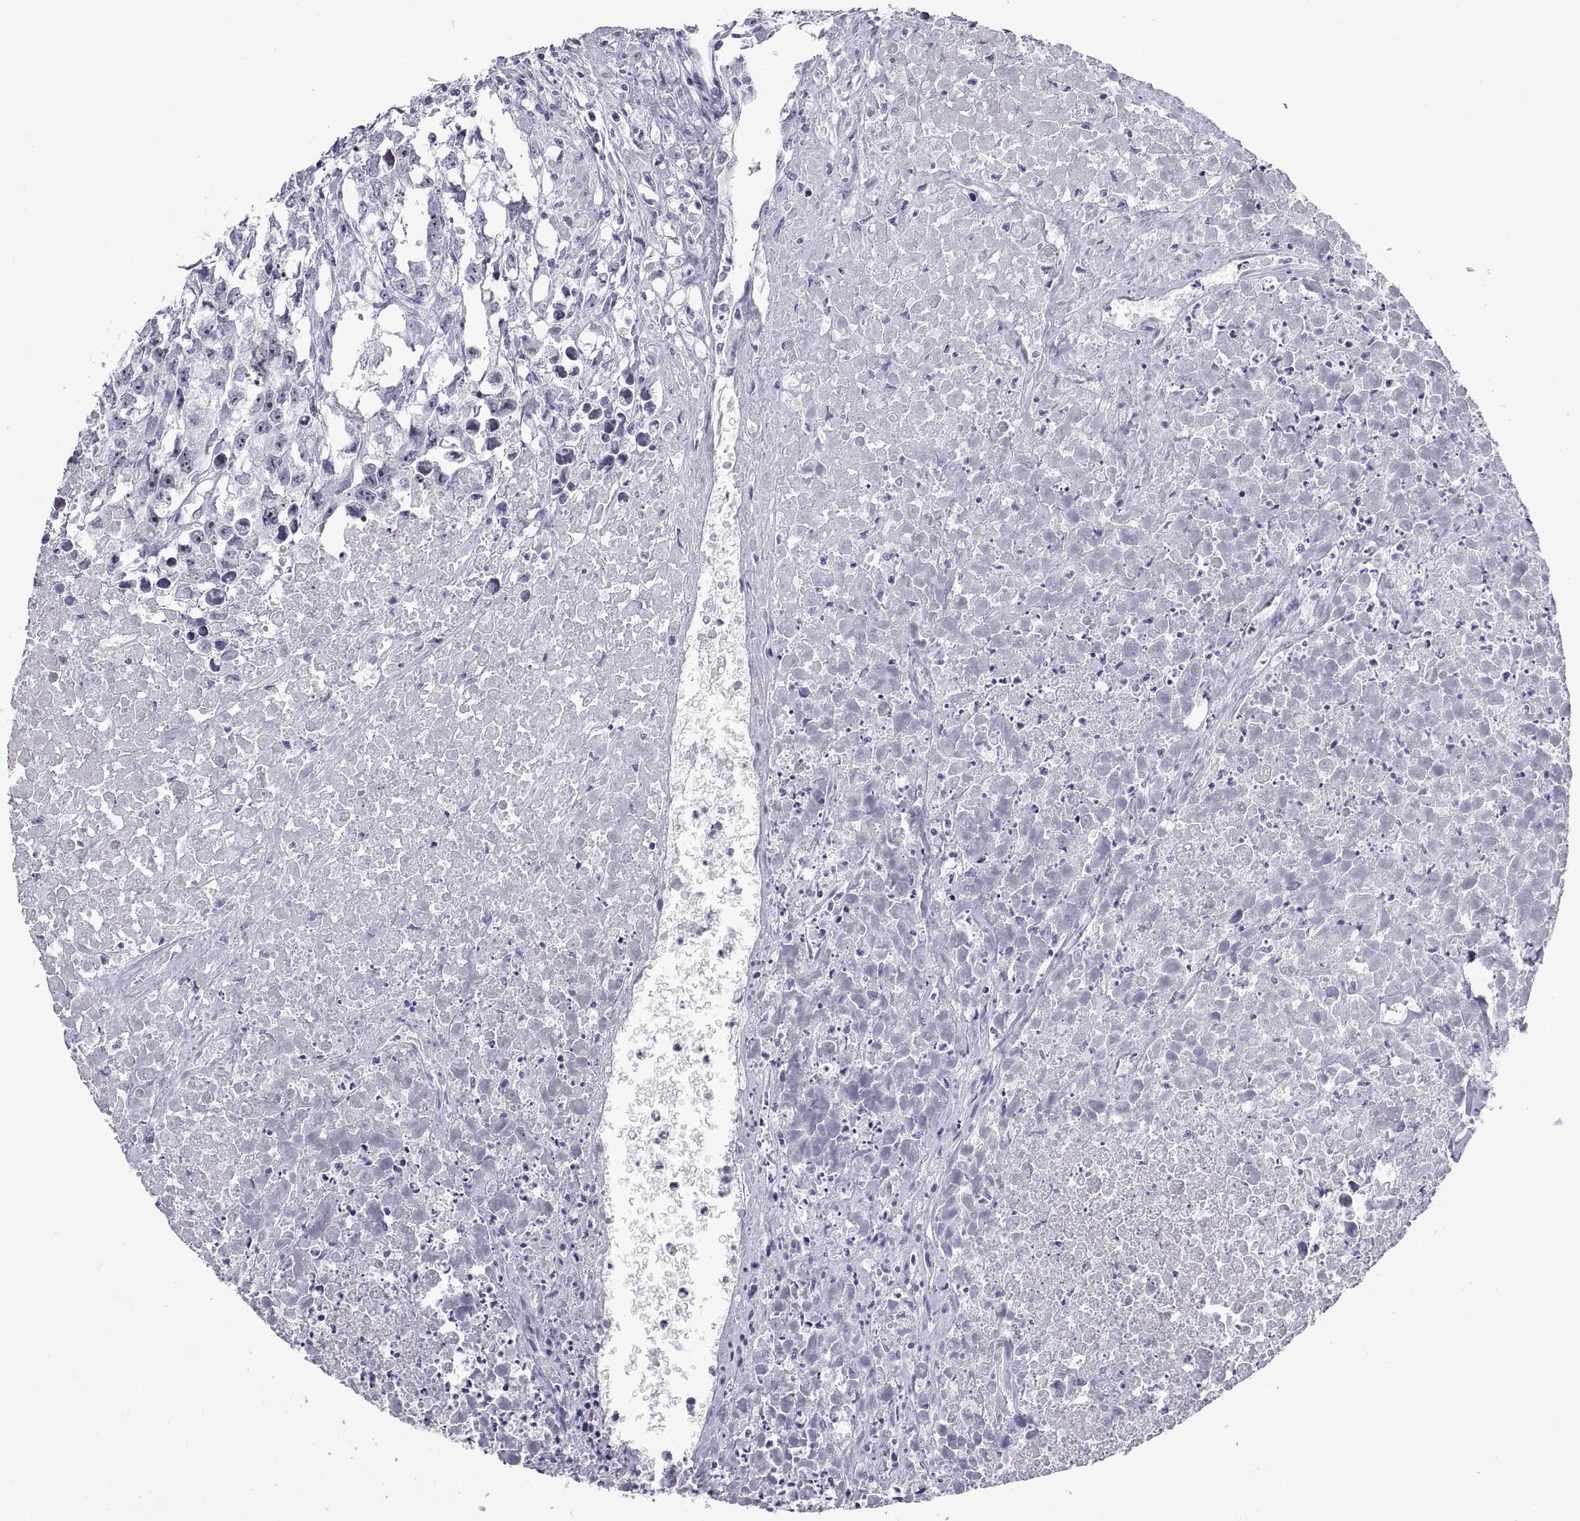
{"staining": {"intensity": "moderate", "quantity": "25%-75%", "location": "nuclear"}, "tissue": "testis cancer", "cell_type": "Tumor cells", "image_type": "cancer", "snomed": [{"axis": "morphology", "description": "Carcinoma, Embryonal, NOS"}, {"axis": "morphology", "description": "Teratoma, malignant, NOS"}, {"axis": "topography", "description": "Testis"}], "caption": "Immunohistochemical staining of testis cancer reveals moderate nuclear protein staining in approximately 25%-75% of tumor cells.", "gene": "VSX2", "patient": {"sex": "male", "age": 44}}